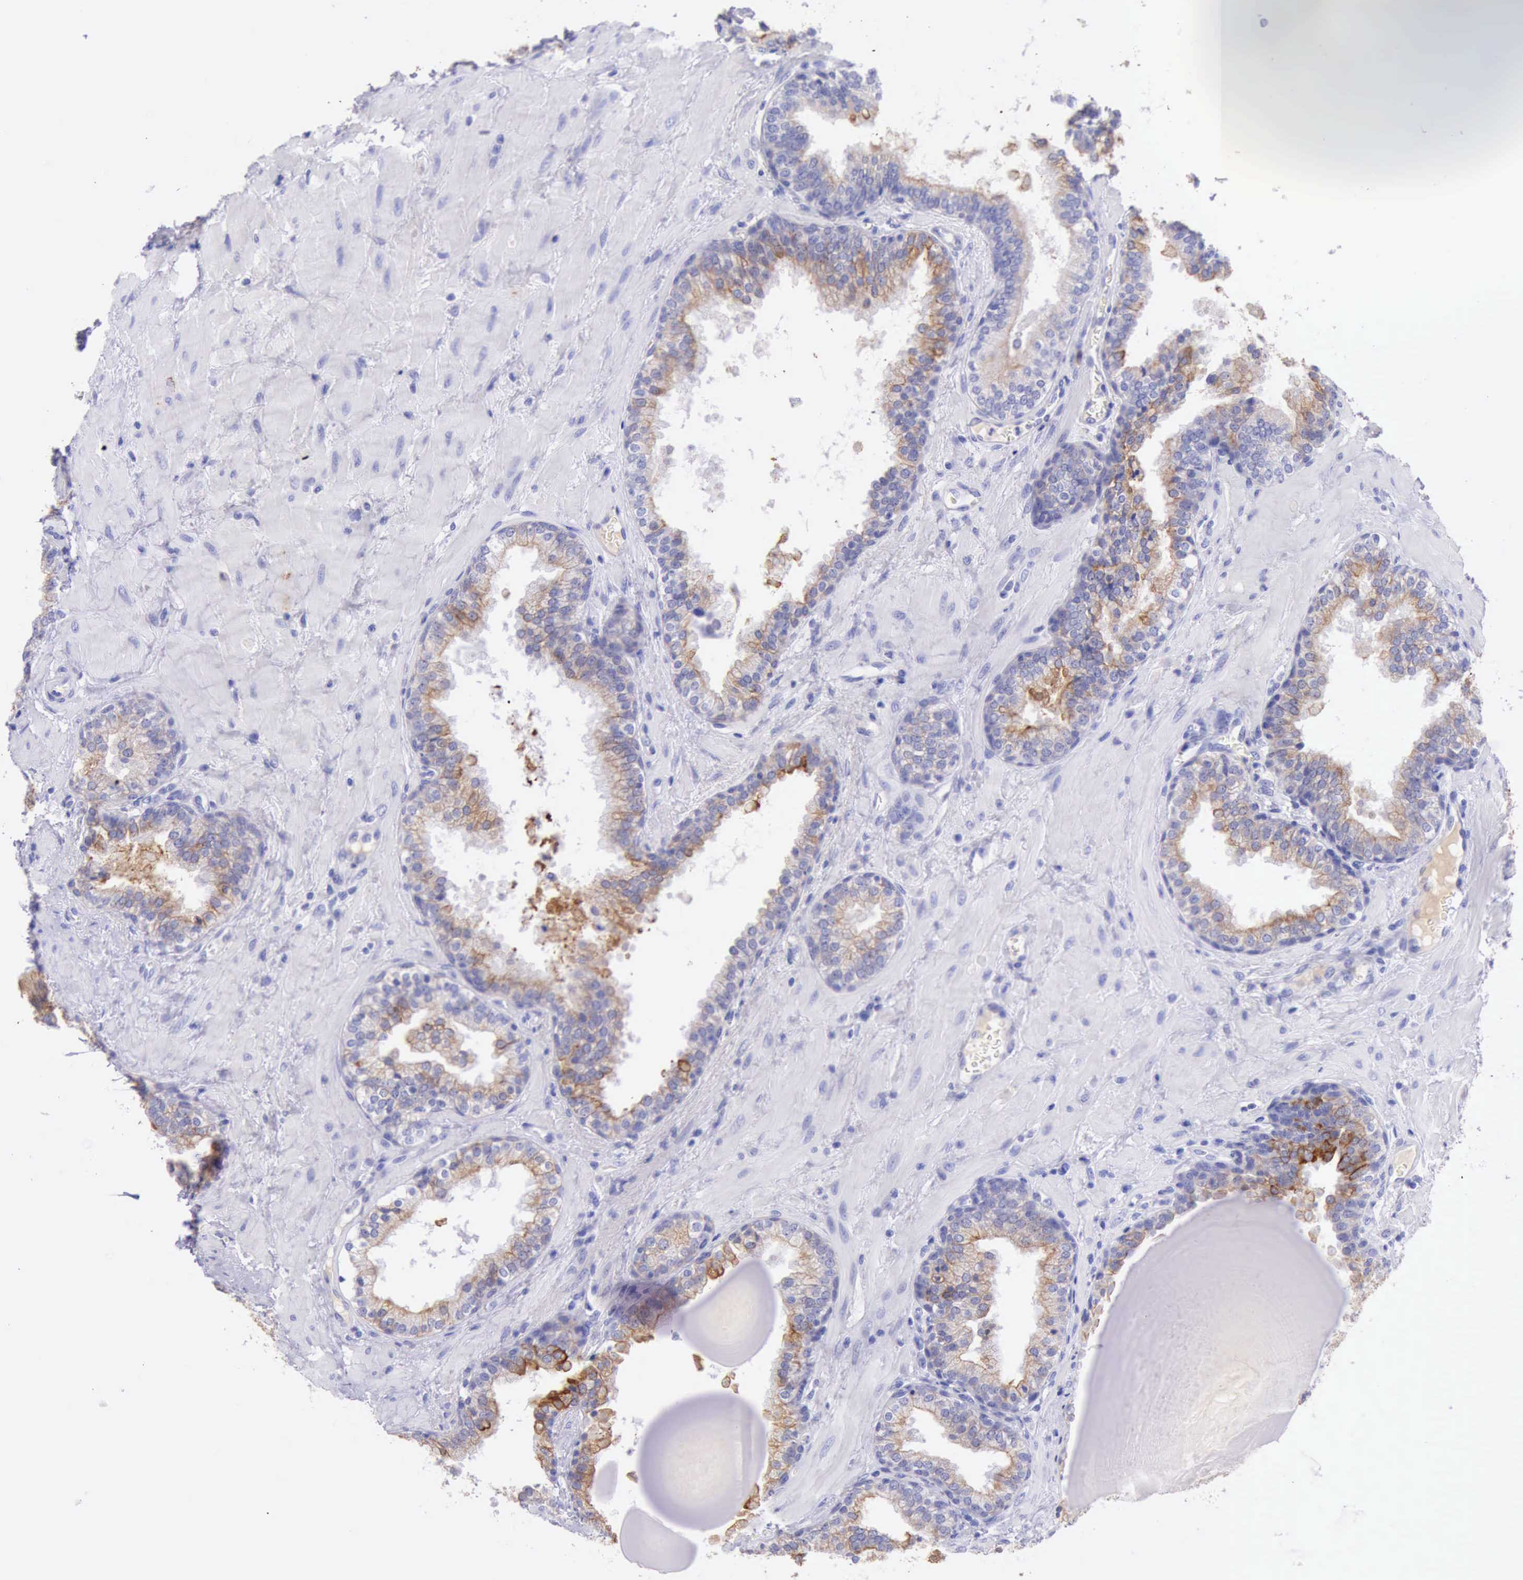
{"staining": {"intensity": "moderate", "quantity": ">75%", "location": "cytoplasmic/membranous"}, "tissue": "prostate", "cell_type": "Glandular cells", "image_type": "normal", "snomed": [{"axis": "morphology", "description": "Normal tissue, NOS"}, {"axis": "topography", "description": "Prostate"}], "caption": "Approximately >75% of glandular cells in benign human prostate reveal moderate cytoplasmic/membranous protein staining as visualized by brown immunohistochemical staining.", "gene": "KRT8", "patient": {"sex": "male", "age": 51}}